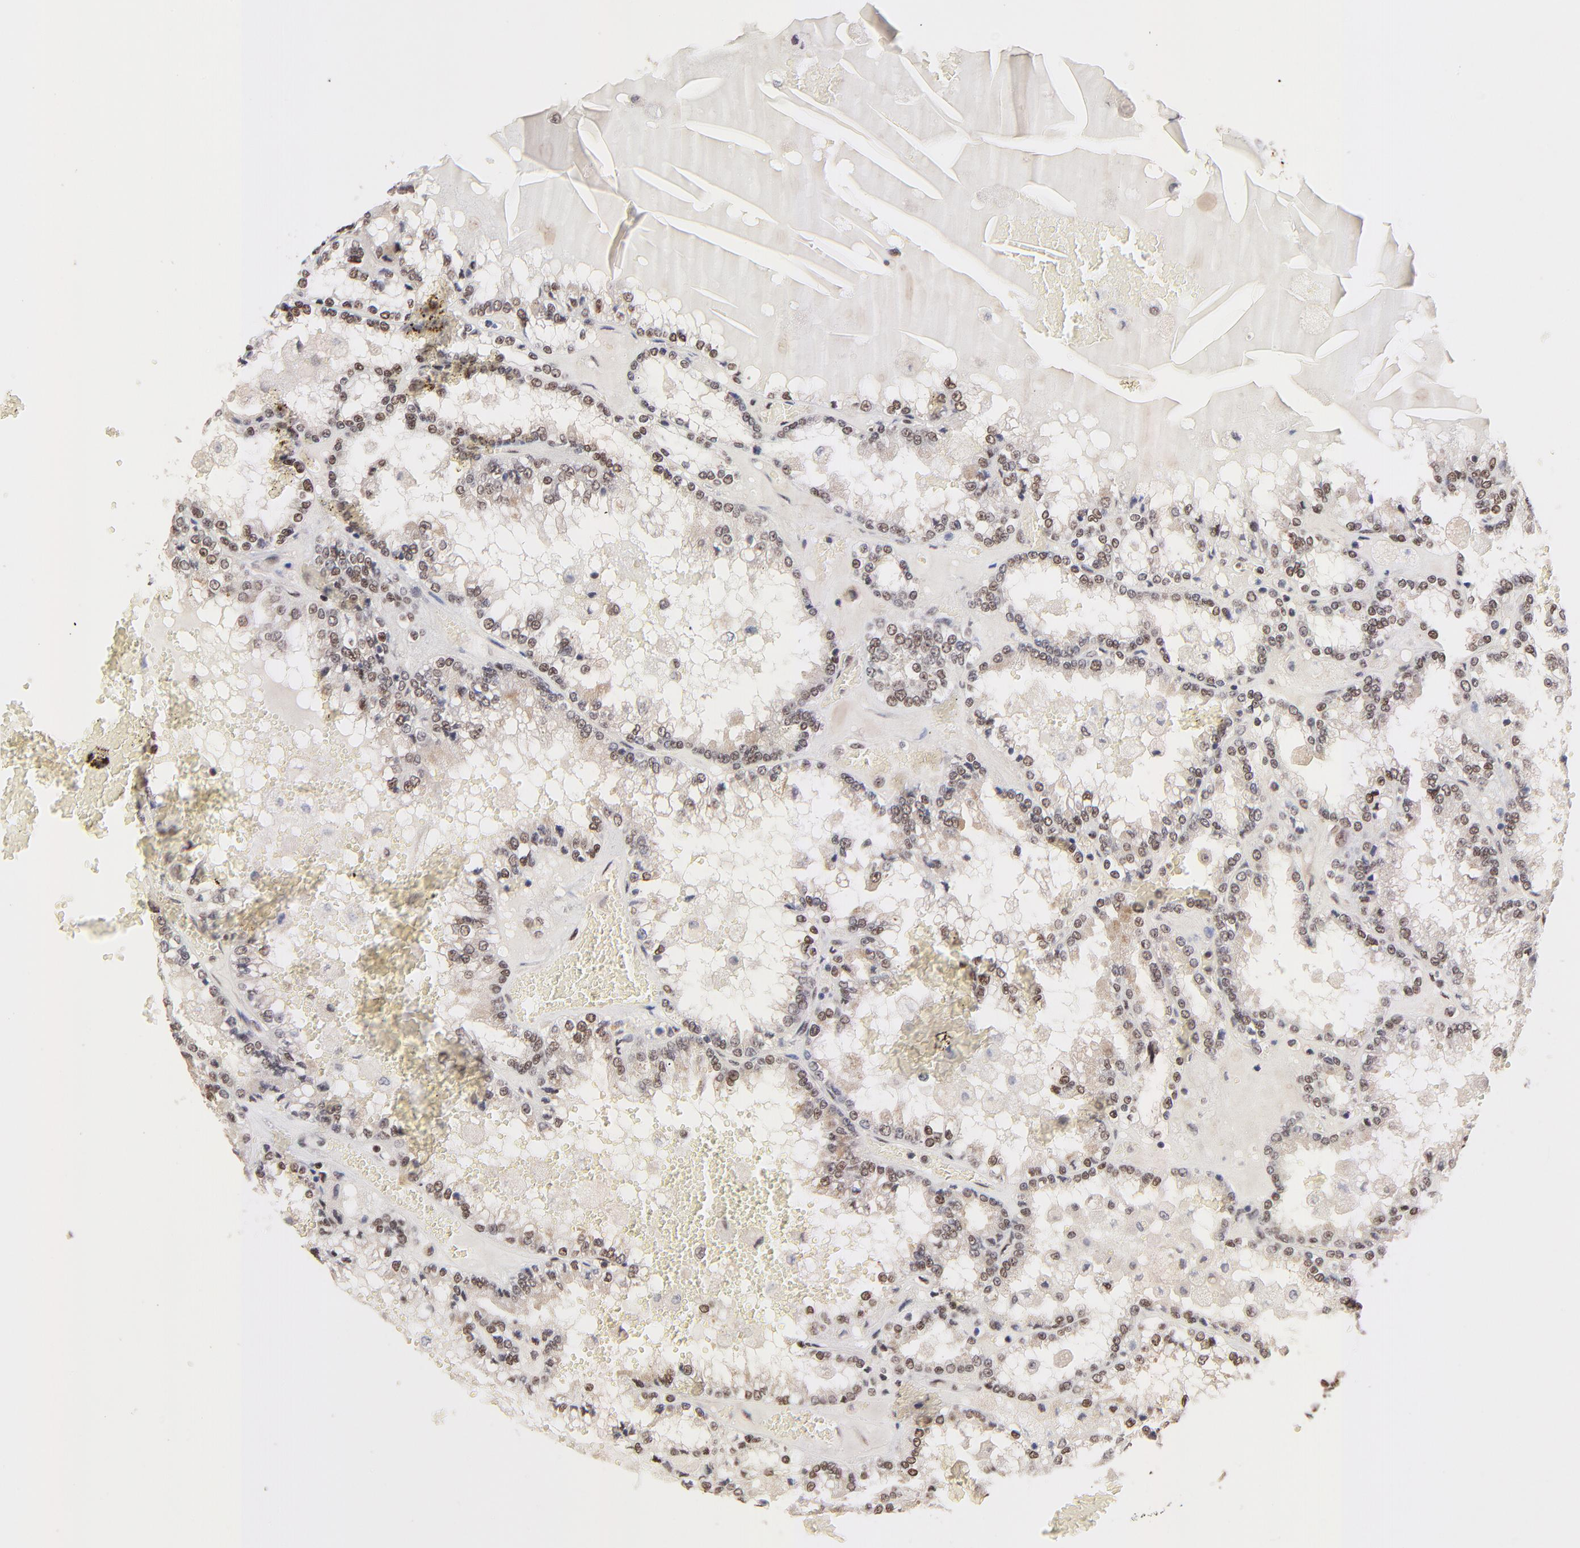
{"staining": {"intensity": "moderate", "quantity": ">75%", "location": "nuclear"}, "tissue": "renal cancer", "cell_type": "Tumor cells", "image_type": "cancer", "snomed": [{"axis": "morphology", "description": "Adenocarcinoma, NOS"}, {"axis": "topography", "description": "Kidney"}], "caption": "Immunohistochemistry (DAB (3,3'-diaminobenzidine)) staining of renal cancer exhibits moderate nuclear protein staining in about >75% of tumor cells. (DAB (3,3'-diaminobenzidine) IHC, brown staining for protein, blue staining for nuclei).", "gene": "DSN1", "patient": {"sex": "female", "age": 56}}